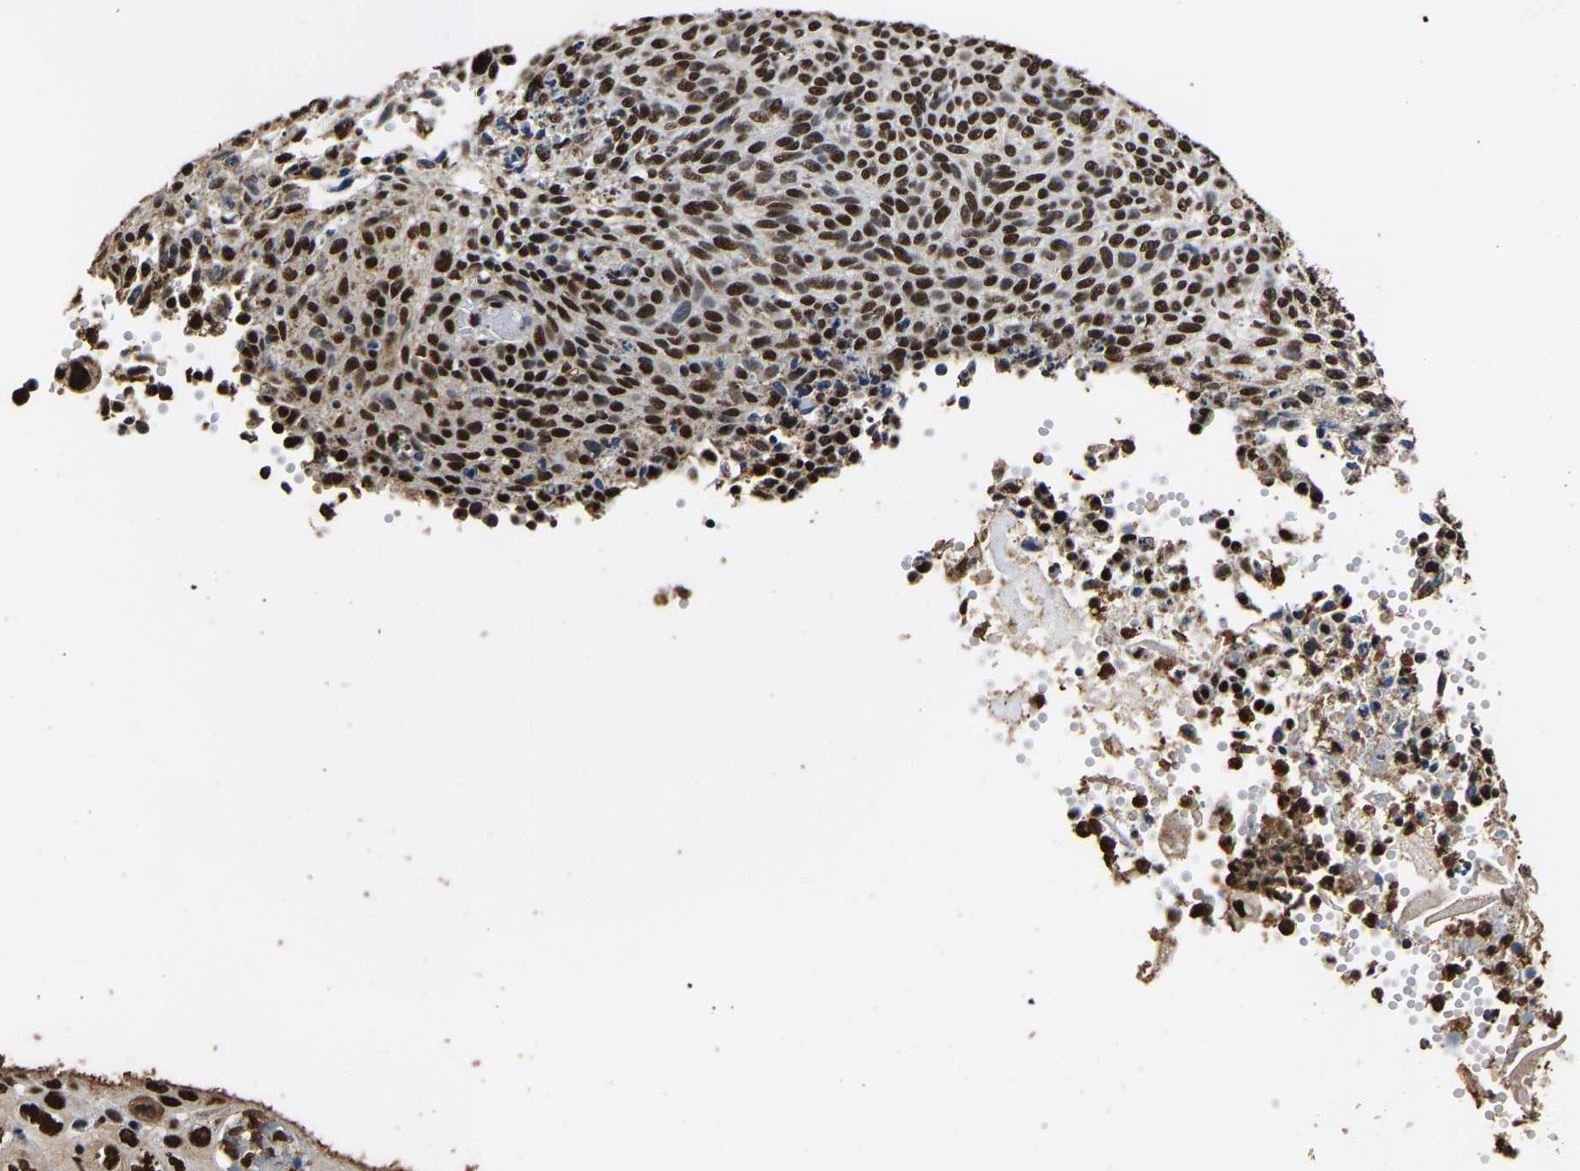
{"staining": {"intensity": "strong", "quantity": ">75%", "location": "nuclear"}, "tissue": "cervical cancer", "cell_type": "Tumor cells", "image_type": "cancer", "snomed": [{"axis": "morphology", "description": "Squamous cell carcinoma, NOS"}, {"axis": "topography", "description": "Cervix"}], "caption": "An IHC photomicrograph of neoplastic tissue is shown. Protein staining in brown highlights strong nuclear positivity in squamous cell carcinoma (cervical) within tumor cells. (Brightfield microscopy of DAB IHC at high magnification).", "gene": "SAFB", "patient": {"sex": "female", "age": 70}}